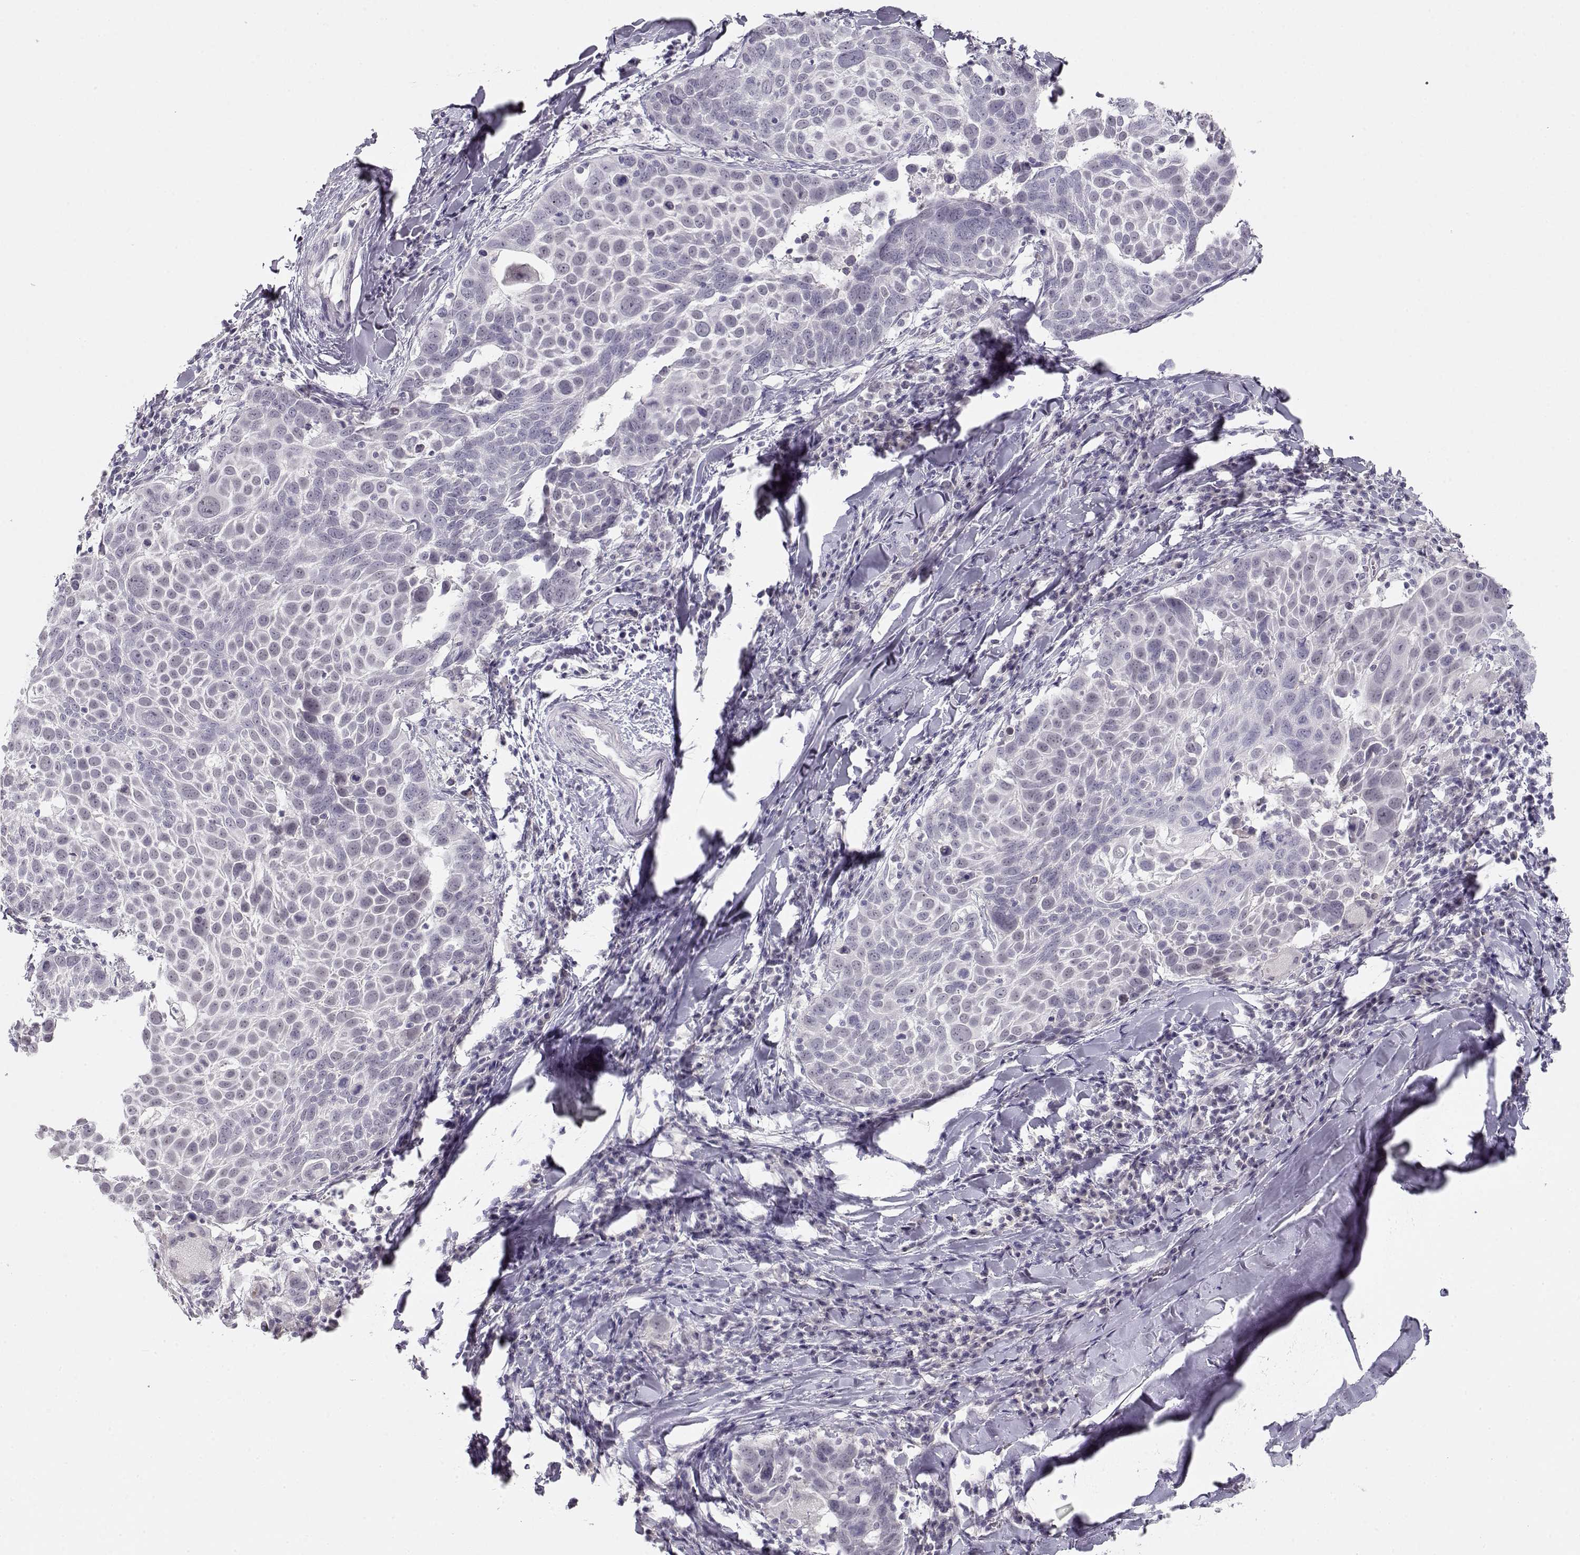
{"staining": {"intensity": "negative", "quantity": "none", "location": "none"}, "tissue": "lung cancer", "cell_type": "Tumor cells", "image_type": "cancer", "snomed": [{"axis": "morphology", "description": "Squamous cell carcinoma, NOS"}, {"axis": "topography", "description": "Lung"}], "caption": "This histopathology image is of lung cancer (squamous cell carcinoma) stained with IHC to label a protein in brown with the nuclei are counter-stained blue. There is no staining in tumor cells. (DAB immunohistochemistry (IHC) with hematoxylin counter stain).", "gene": "IMPG1", "patient": {"sex": "male", "age": 57}}